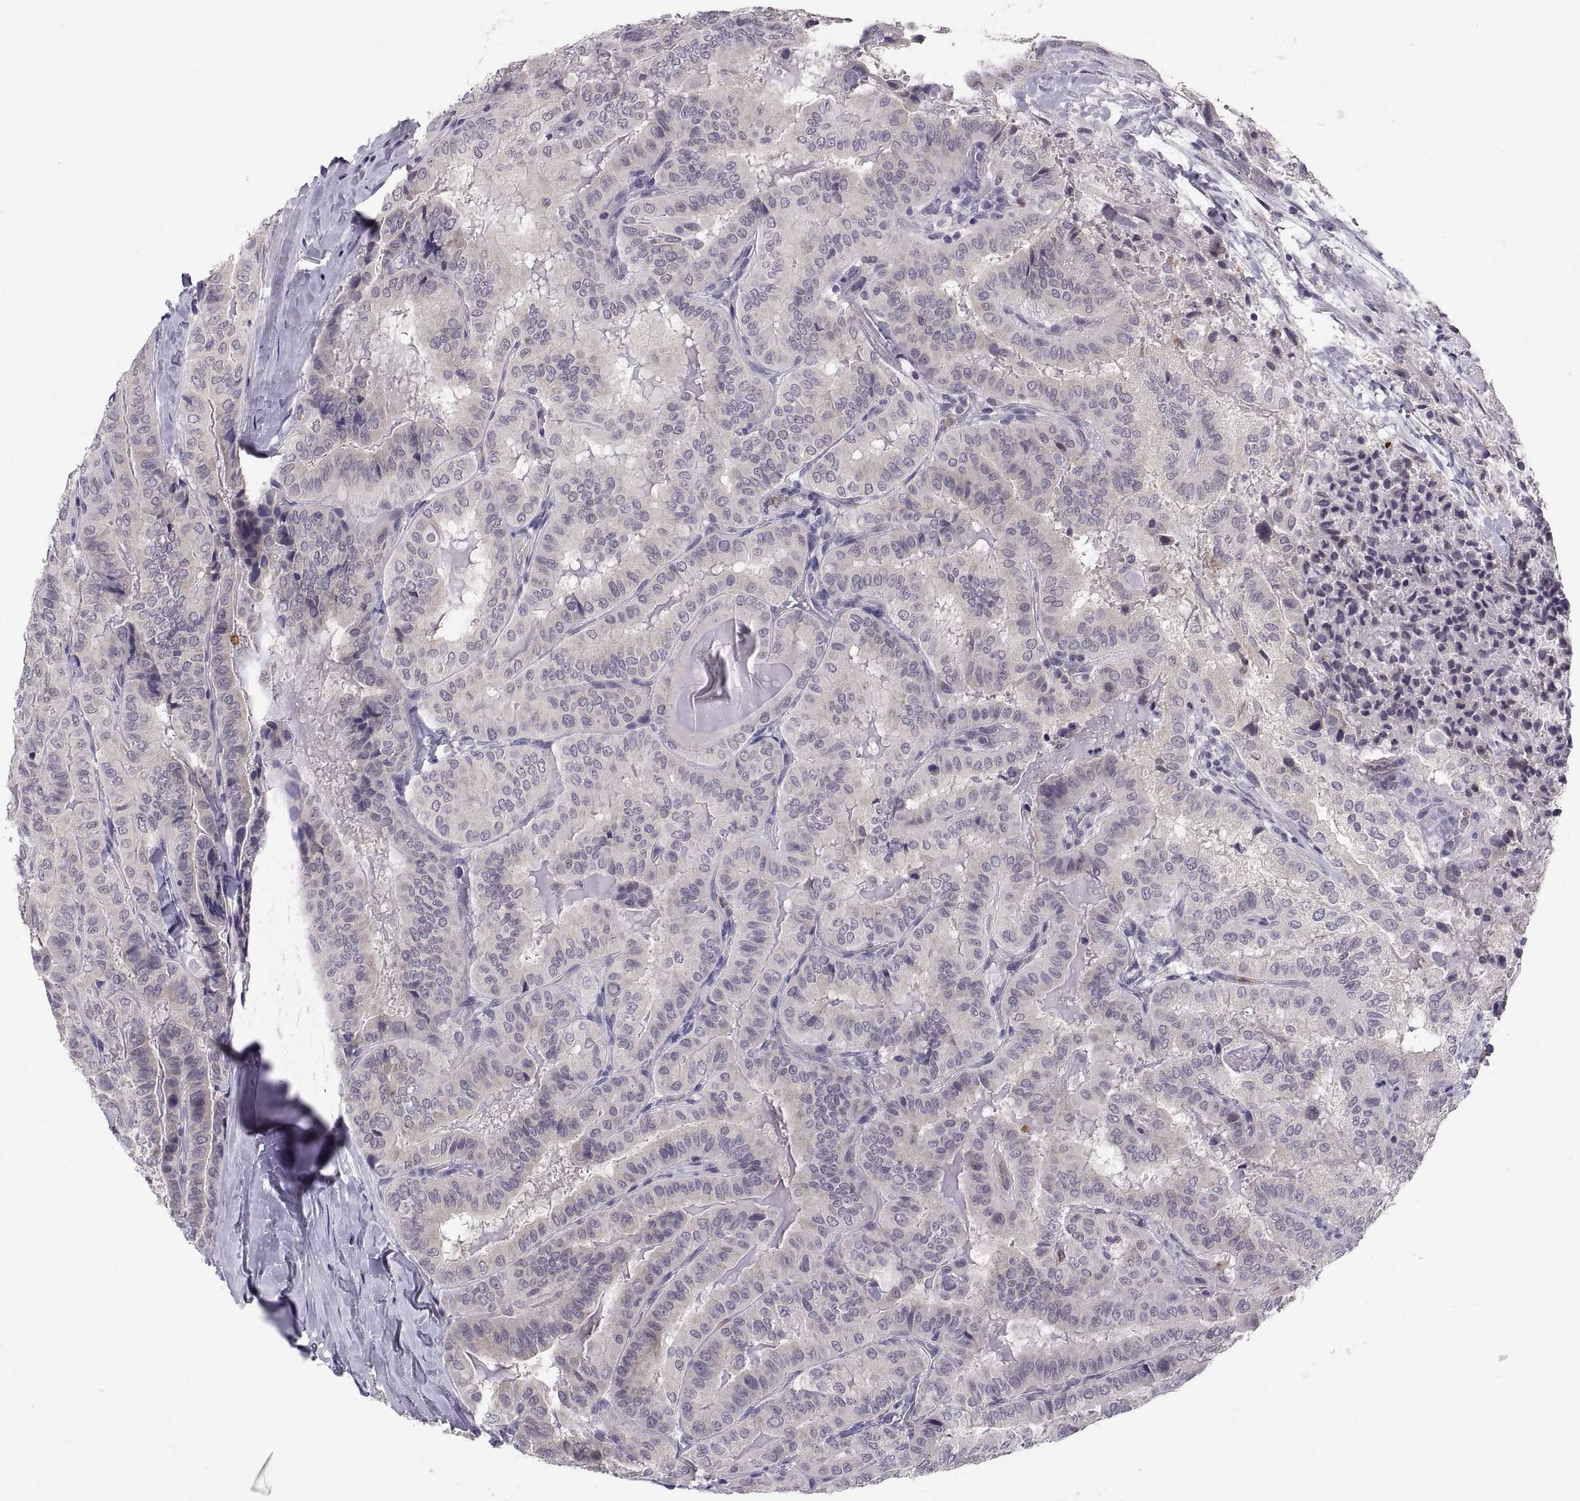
{"staining": {"intensity": "negative", "quantity": "none", "location": "none"}, "tissue": "thyroid cancer", "cell_type": "Tumor cells", "image_type": "cancer", "snomed": [{"axis": "morphology", "description": "Papillary adenocarcinoma, NOS"}, {"axis": "topography", "description": "Thyroid gland"}], "caption": "High power microscopy histopathology image of an immunohistochemistry image of thyroid cancer (papillary adenocarcinoma), revealing no significant positivity in tumor cells.", "gene": "PKP1", "patient": {"sex": "female", "age": 68}}